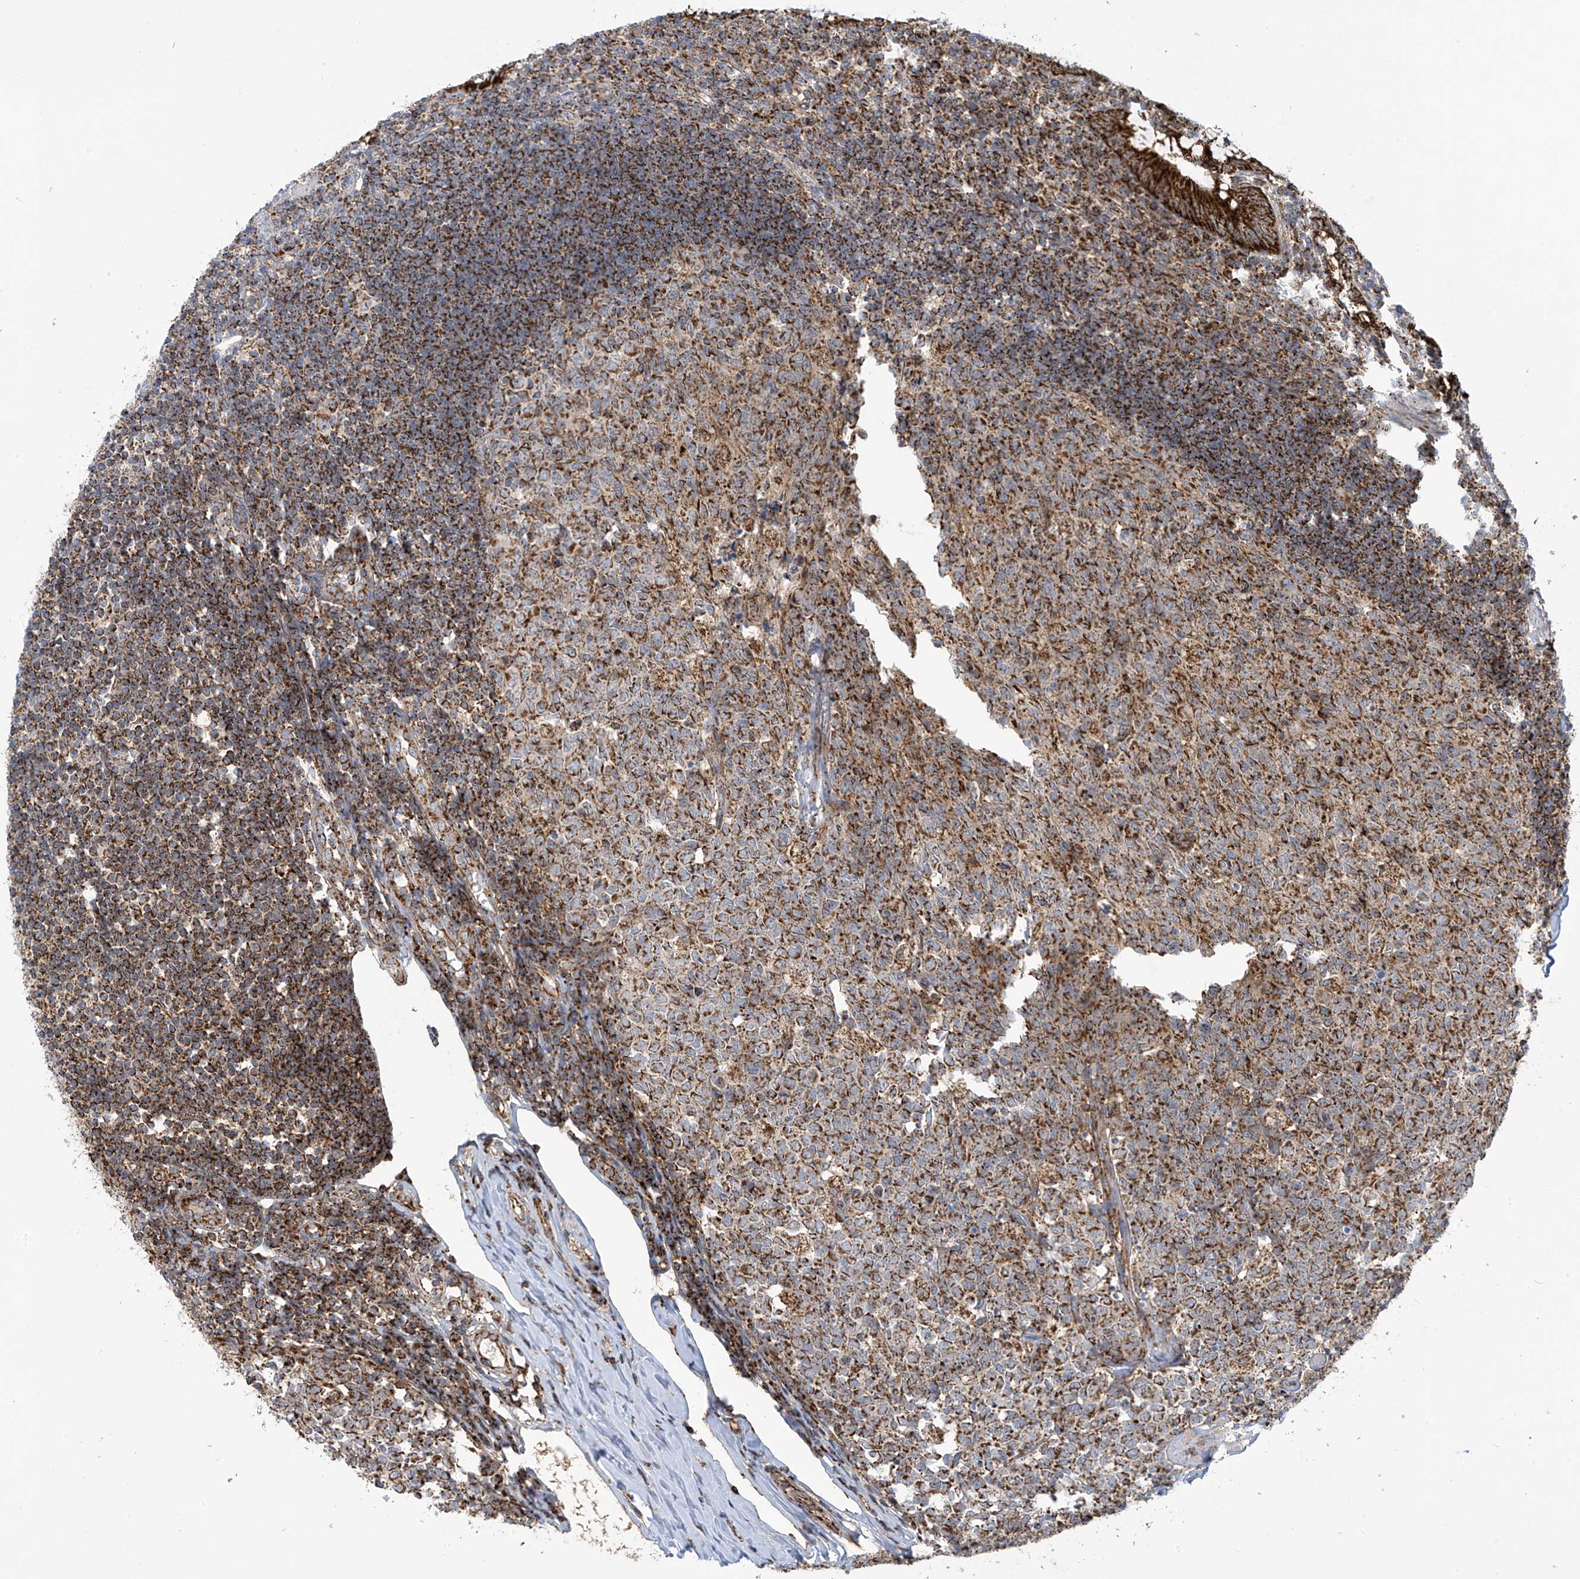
{"staining": {"intensity": "strong", "quantity": ">75%", "location": "cytoplasmic/membranous"}, "tissue": "appendix", "cell_type": "Glandular cells", "image_type": "normal", "snomed": [{"axis": "morphology", "description": "Normal tissue, NOS"}, {"axis": "topography", "description": "Appendix"}], "caption": "Immunohistochemistry of unremarkable human appendix displays high levels of strong cytoplasmic/membranous positivity in approximately >75% of glandular cells.", "gene": "COX10", "patient": {"sex": "male", "age": 14}}